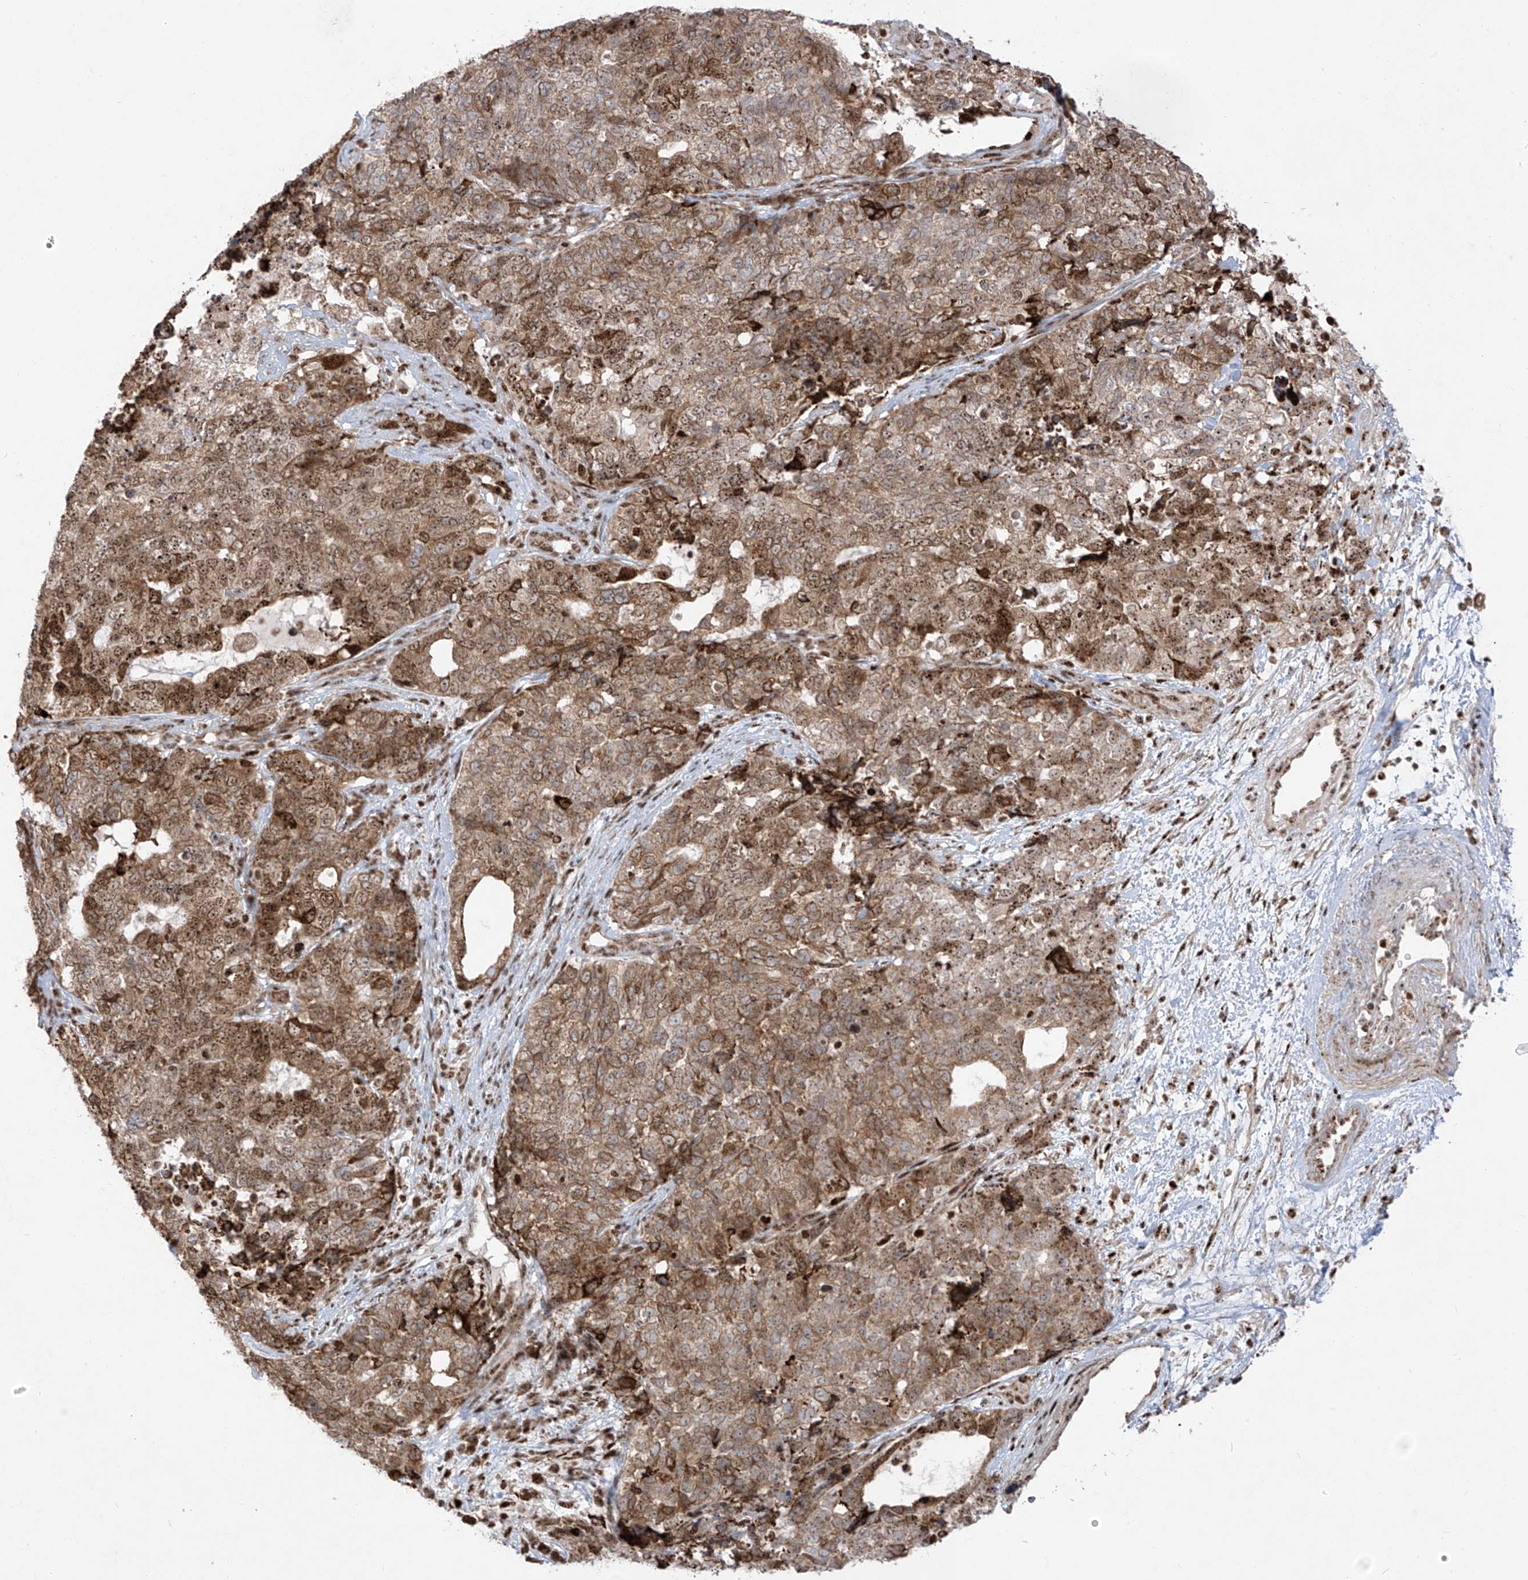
{"staining": {"intensity": "moderate", "quantity": ">75%", "location": "cytoplasmic/membranous,nuclear"}, "tissue": "cervical cancer", "cell_type": "Tumor cells", "image_type": "cancer", "snomed": [{"axis": "morphology", "description": "Squamous cell carcinoma, NOS"}, {"axis": "topography", "description": "Cervix"}], "caption": "This is a photomicrograph of immunohistochemistry staining of cervical cancer, which shows moderate positivity in the cytoplasmic/membranous and nuclear of tumor cells.", "gene": "ZBTB8A", "patient": {"sex": "female", "age": 63}}